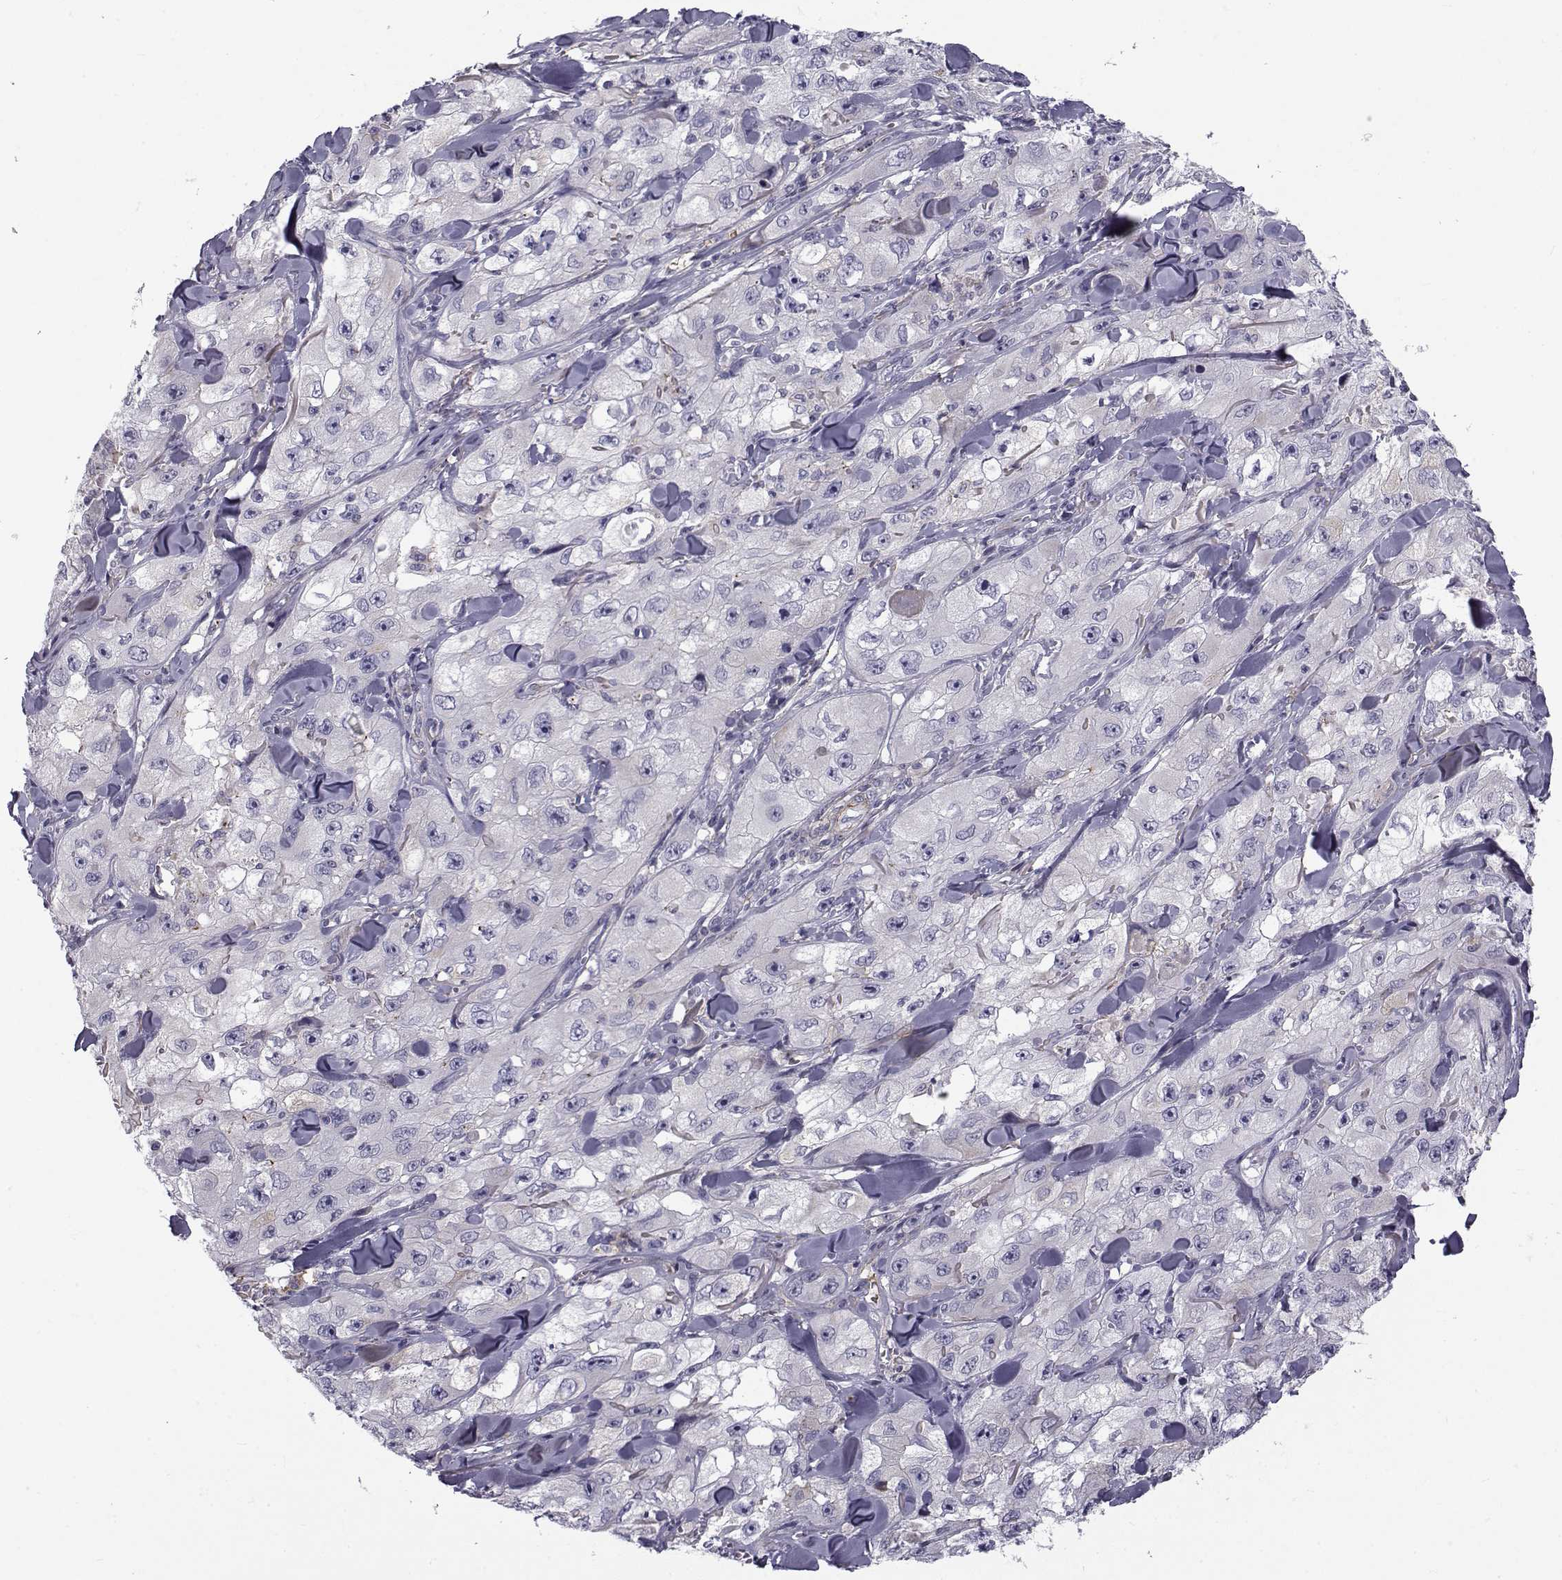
{"staining": {"intensity": "negative", "quantity": "none", "location": "none"}, "tissue": "skin cancer", "cell_type": "Tumor cells", "image_type": "cancer", "snomed": [{"axis": "morphology", "description": "Squamous cell carcinoma, NOS"}, {"axis": "topography", "description": "Skin"}, {"axis": "topography", "description": "Subcutis"}], "caption": "High magnification brightfield microscopy of skin squamous cell carcinoma stained with DAB (3,3'-diaminobenzidine) (brown) and counterstained with hematoxylin (blue): tumor cells show no significant positivity. (DAB IHC, high magnification).", "gene": "LRRC27", "patient": {"sex": "male", "age": 73}}